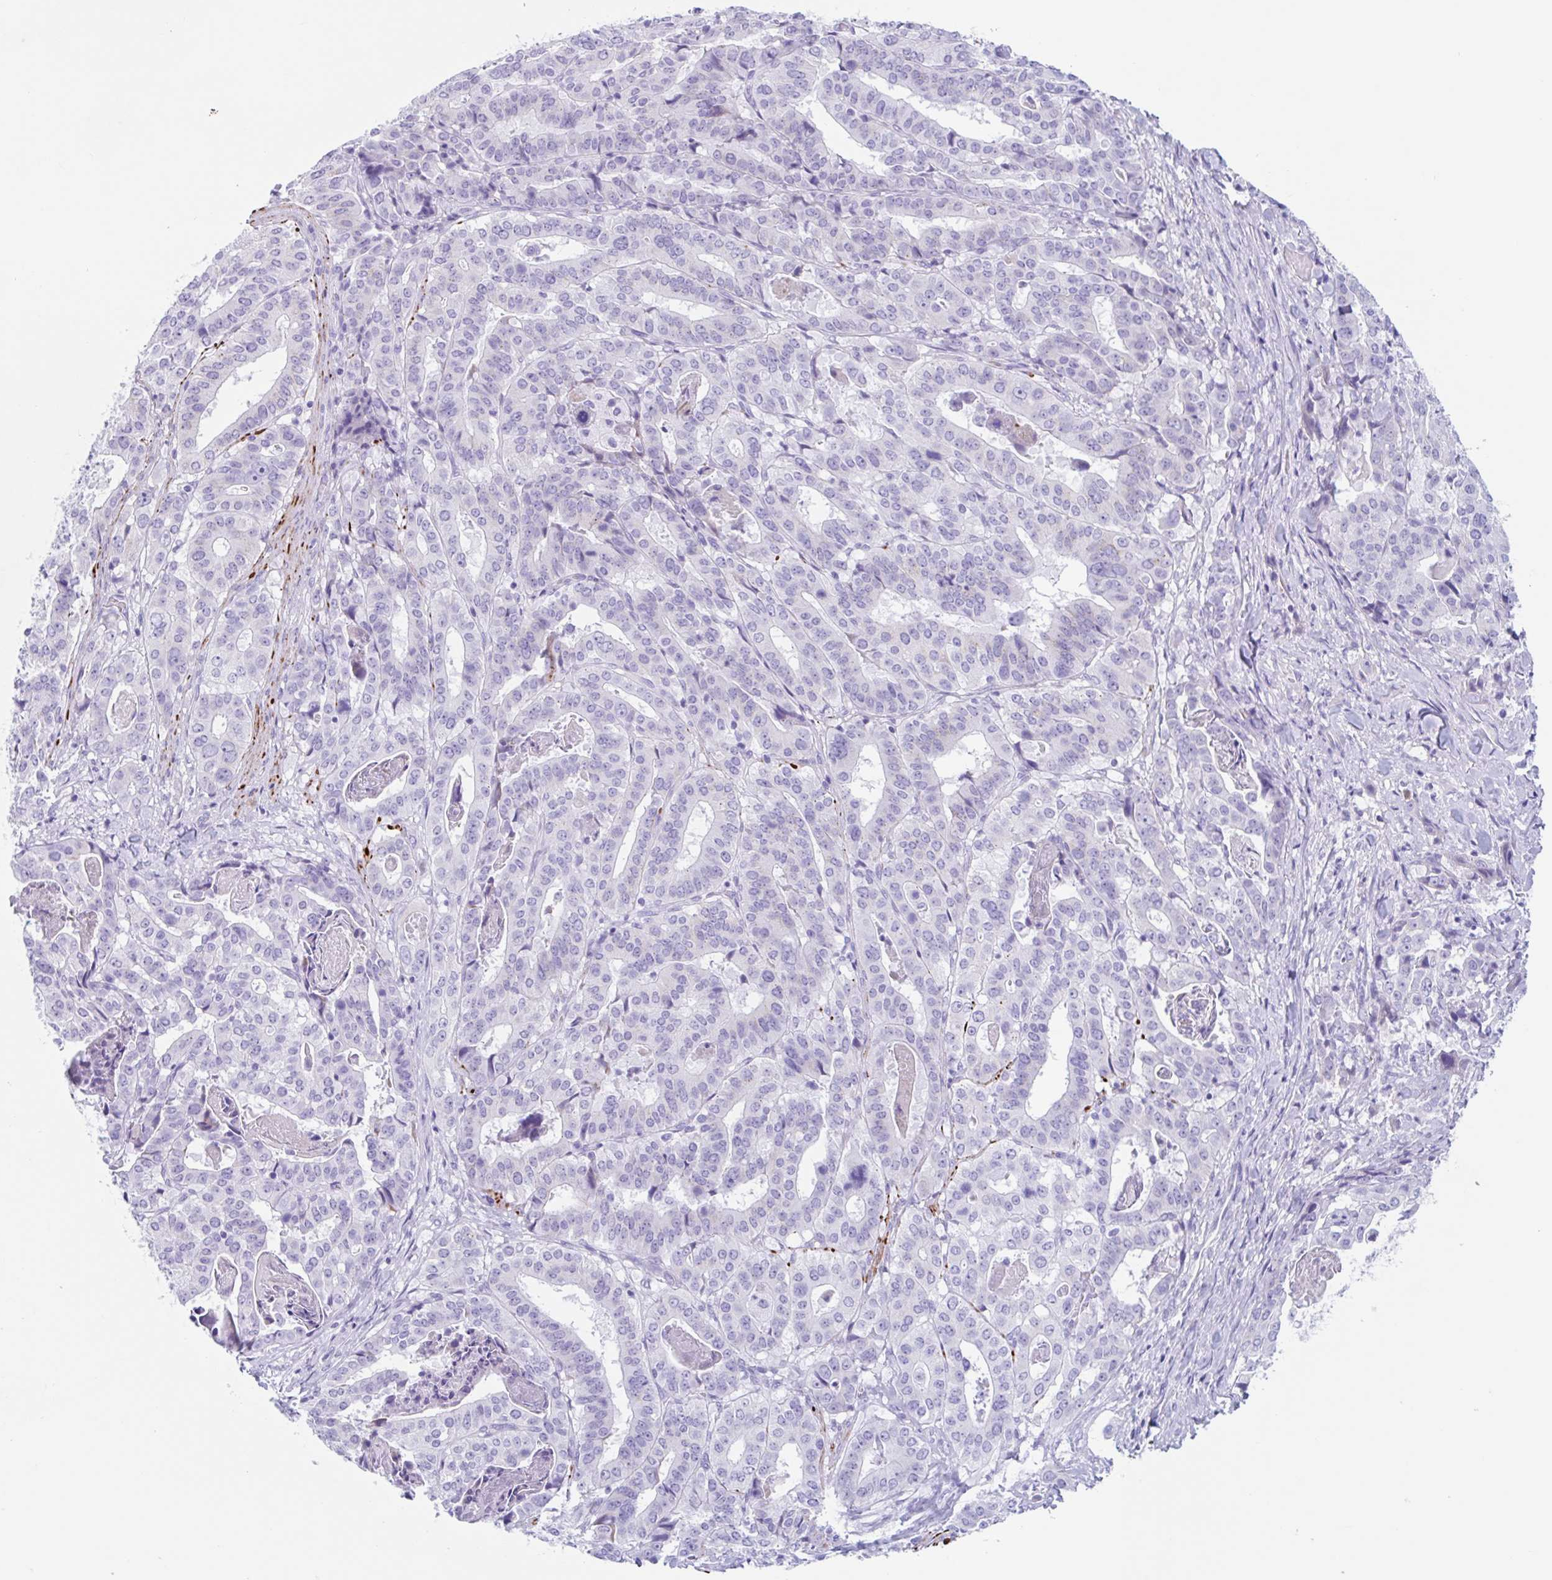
{"staining": {"intensity": "negative", "quantity": "none", "location": "none"}, "tissue": "stomach cancer", "cell_type": "Tumor cells", "image_type": "cancer", "snomed": [{"axis": "morphology", "description": "Adenocarcinoma, NOS"}, {"axis": "topography", "description": "Stomach"}], "caption": "This is a photomicrograph of immunohistochemistry staining of stomach adenocarcinoma, which shows no positivity in tumor cells. (DAB immunohistochemistry with hematoxylin counter stain).", "gene": "CPTP", "patient": {"sex": "male", "age": 48}}